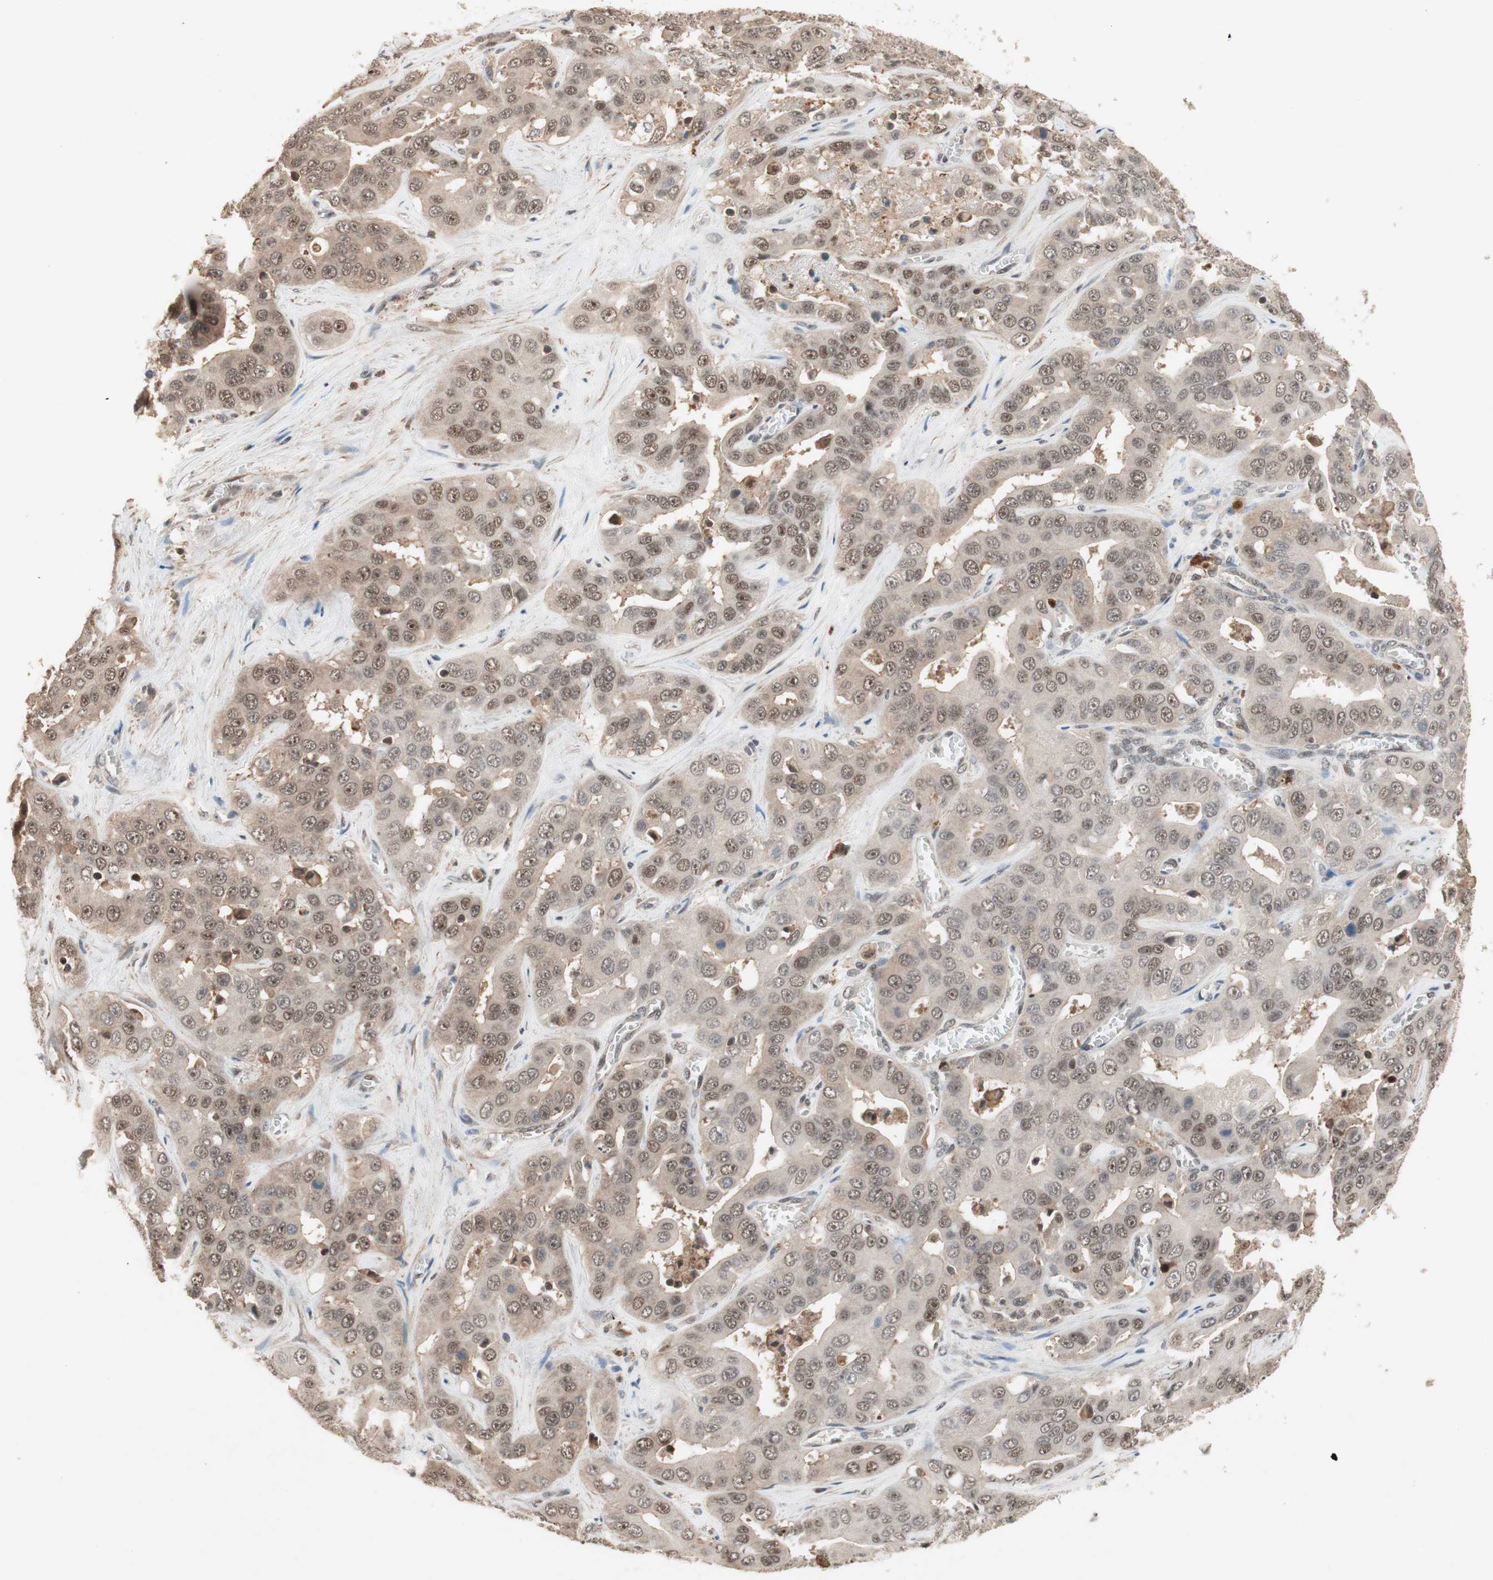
{"staining": {"intensity": "moderate", "quantity": ">75%", "location": "cytoplasmic/membranous,nuclear"}, "tissue": "liver cancer", "cell_type": "Tumor cells", "image_type": "cancer", "snomed": [{"axis": "morphology", "description": "Cholangiocarcinoma"}, {"axis": "topography", "description": "Liver"}], "caption": "Moderate cytoplasmic/membranous and nuclear expression for a protein is appreciated in approximately >75% of tumor cells of liver cancer (cholangiocarcinoma) using IHC.", "gene": "GART", "patient": {"sex": "female", "age": 52}}